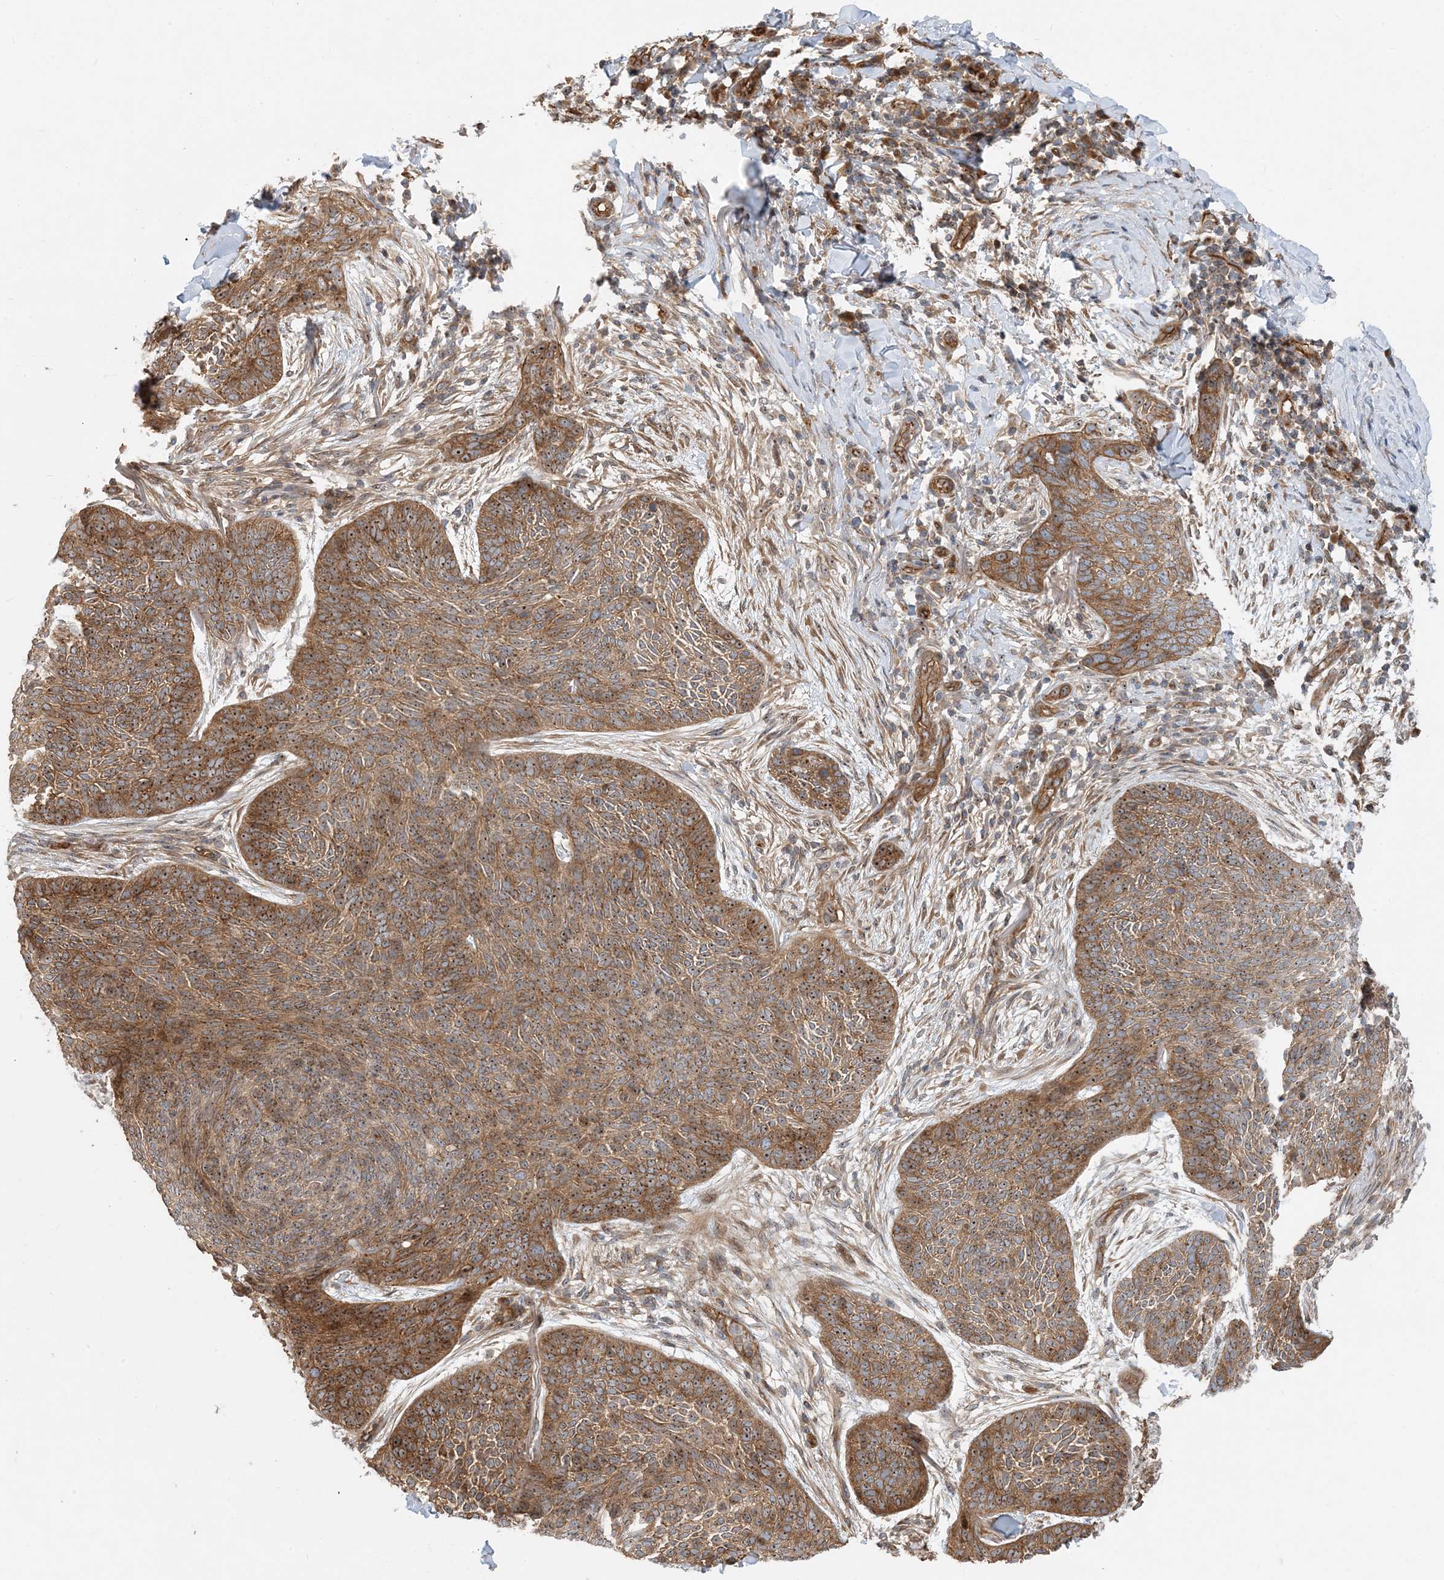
{"staining": {"intensity": "moderate", "quantity": ">75%", "location": "cytoplasmic/membranous,nuclear"}, "tissue": "skin cancer", "cell_type": "Tumor cells", "image_type": "cancer", "snomed": [{"axis": "morphology", "description": "Basal cell carcinoma"}, {"axis": "topography", "description": "Skin"}], "caption": "Moderate cytoplasmic/membranous and nuclear protein staining is seen in about >75% of tumor cells in basal cell carcinoma (skin).", "gene": "MYL5", "patient": {"sex": "male", "age": 85}}